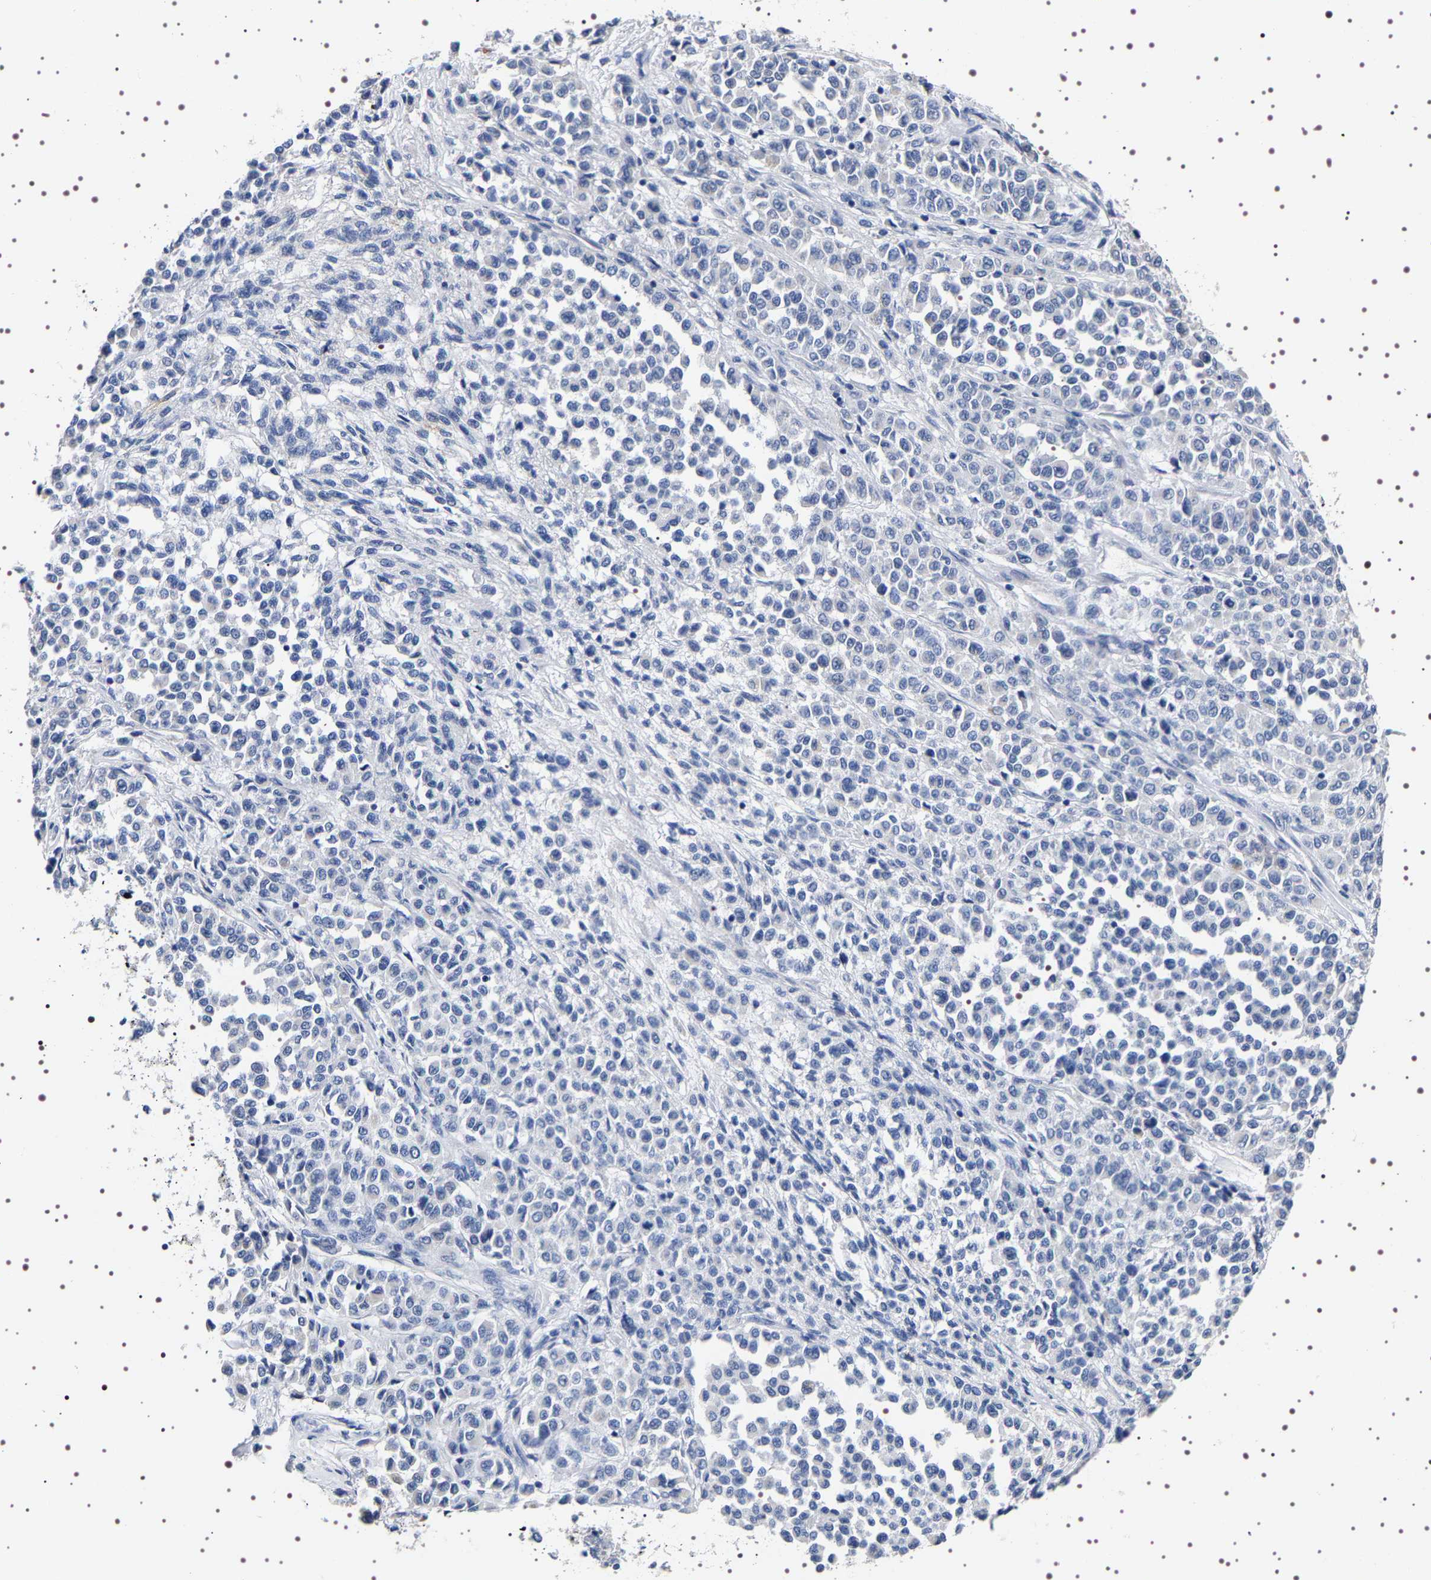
{"staining": {"intensity": "negative", "quantity": "none", "location": "none"}, "tissue": "melanoma", "cell_type": "Tumor cells", "image_type": "cancer", "snomed": [{"axis": "morphology", "description": "Malignant melanoma, Metastatic site"}, {"axis": "topography", "description": "Pancreas"}], "caption": "Immunohistochemistry (IHC) micrograph of neoplastic tissue: melanoma stained with DAB exhibits no significant protein expression in tumor cells.", "gene": "UBQLN3", "patient": {"sex": "female", "age": 30}}